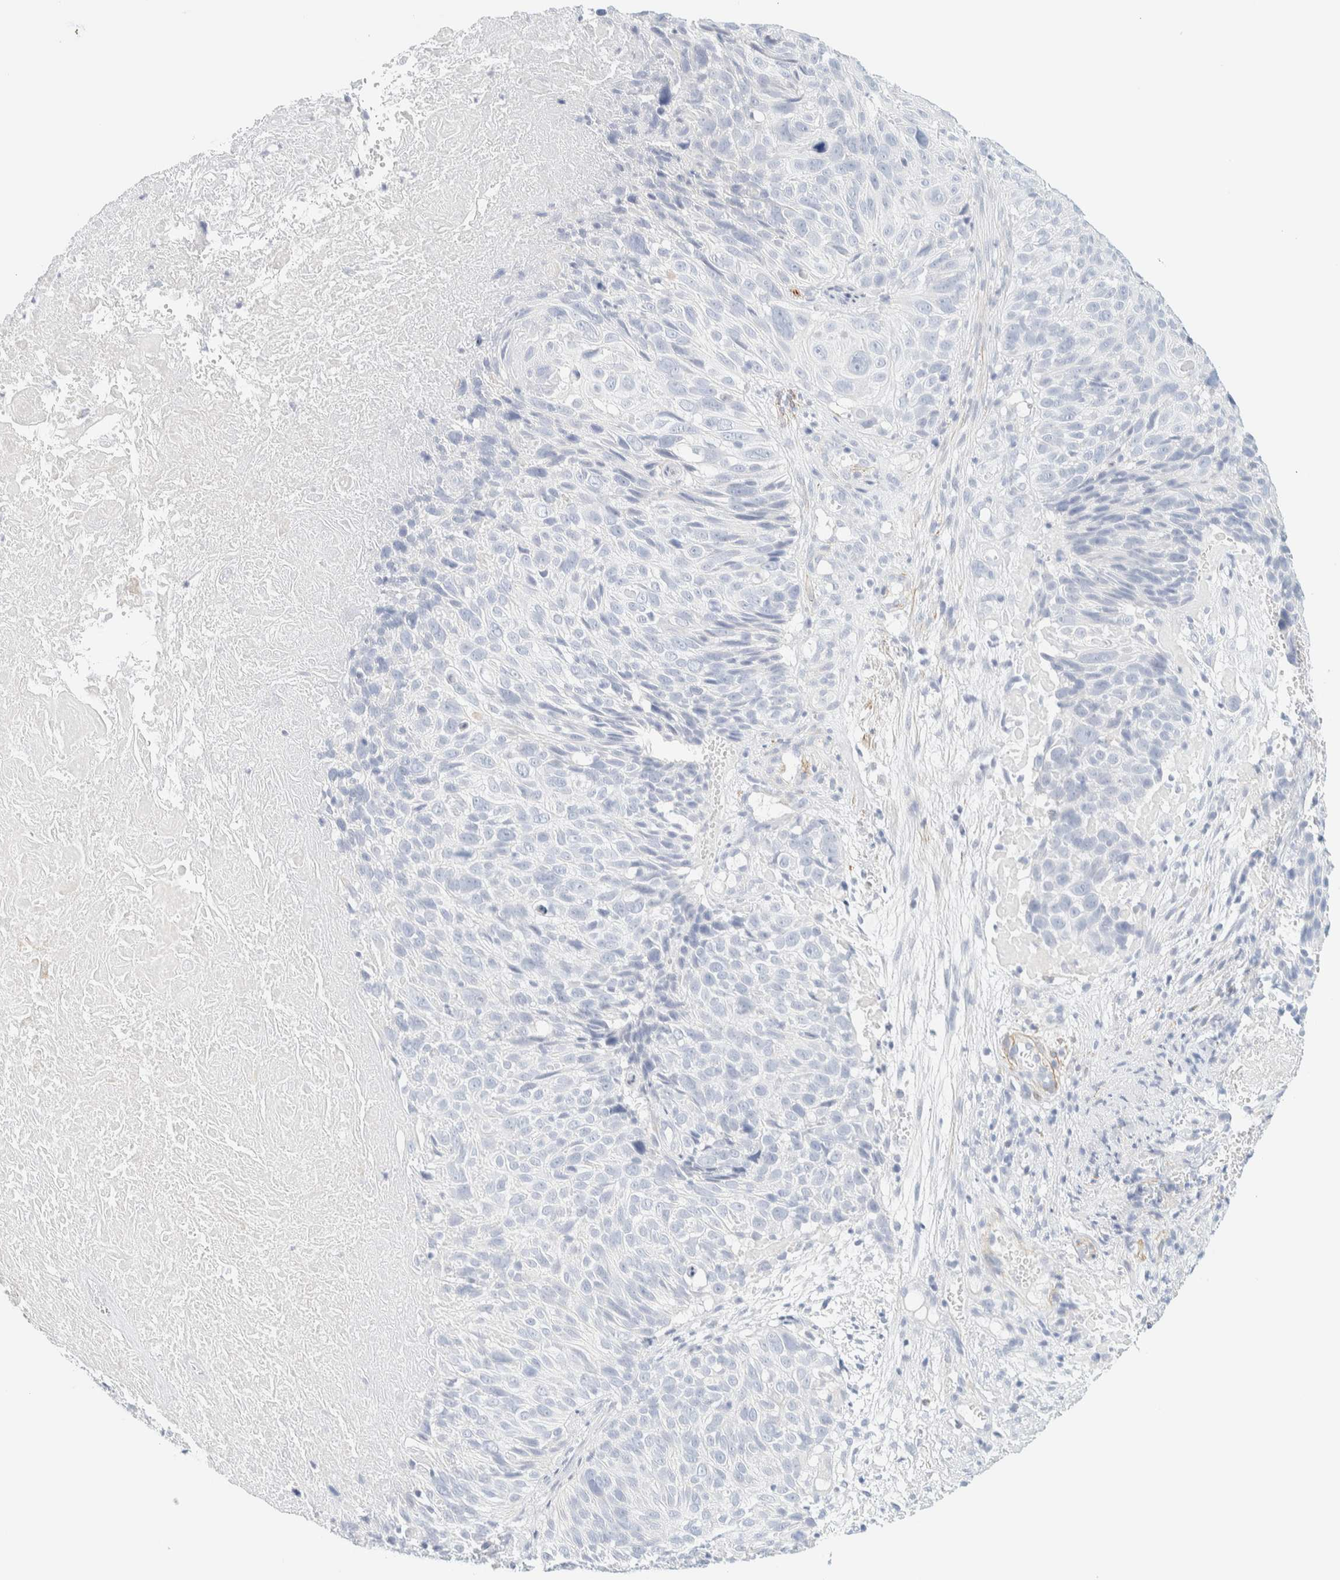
{"staining": {"intensity": "negative", "quantity": "none", "location": "none"}, "tissue": "cervical cancer", "cell_type": "Tumor cells", "image_type": "cancer", "snomed": [{"axis": "morphology", "description": "Squamous cell carcinoma, NOS"}, {"axis": "topography", "description": "Cervix"}], "caption": "The immunohistochemistry image has no significant staining in tumor cells of cervical cancer tissue.", "gene": "AFMID", "patient": {"sex": "female", "age": 74}}